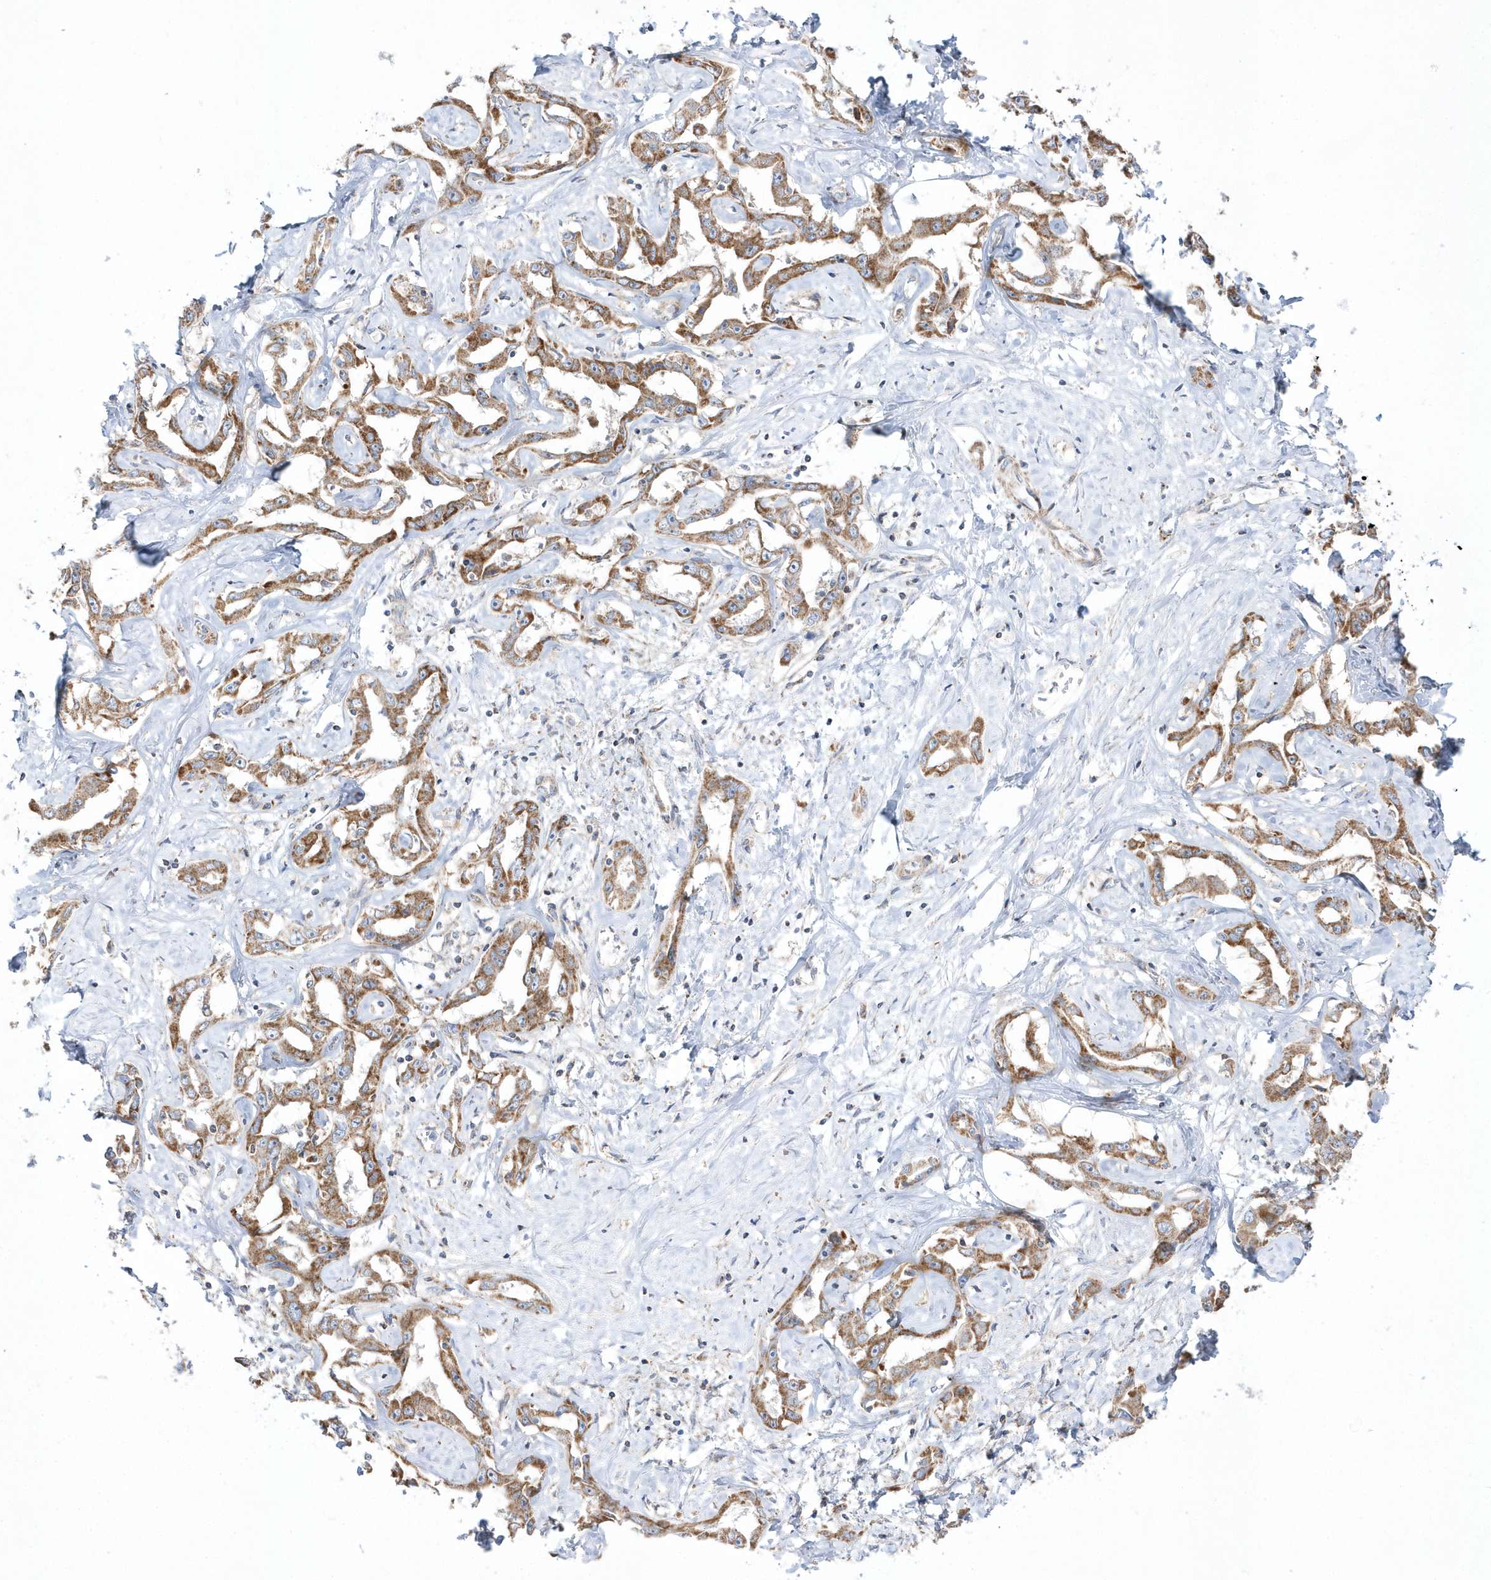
{"staining": {"intensity": "moderate", "quantity": ">75%", "location": "cytoplasmic/membranous"}, "tissue": "liver cancer", "cell_type": "Tumor cells", "image_type": "cancer", "snomed": [{"axis": "morphology", "description": "Cholangiocarcinoma"}, {"axis": "topography", "description": "Liver"}], "caption": "Cholangiocarcinoma (liver) stained with DAB (3,3'-diaminobenzidine) immunohistochemistry displays medium levels of moderate cytoplasmic/membranous expression in approximately >75% of tumor cells.", "gene": "OPA1", "patient": {"sex": "male", "age": 59}}